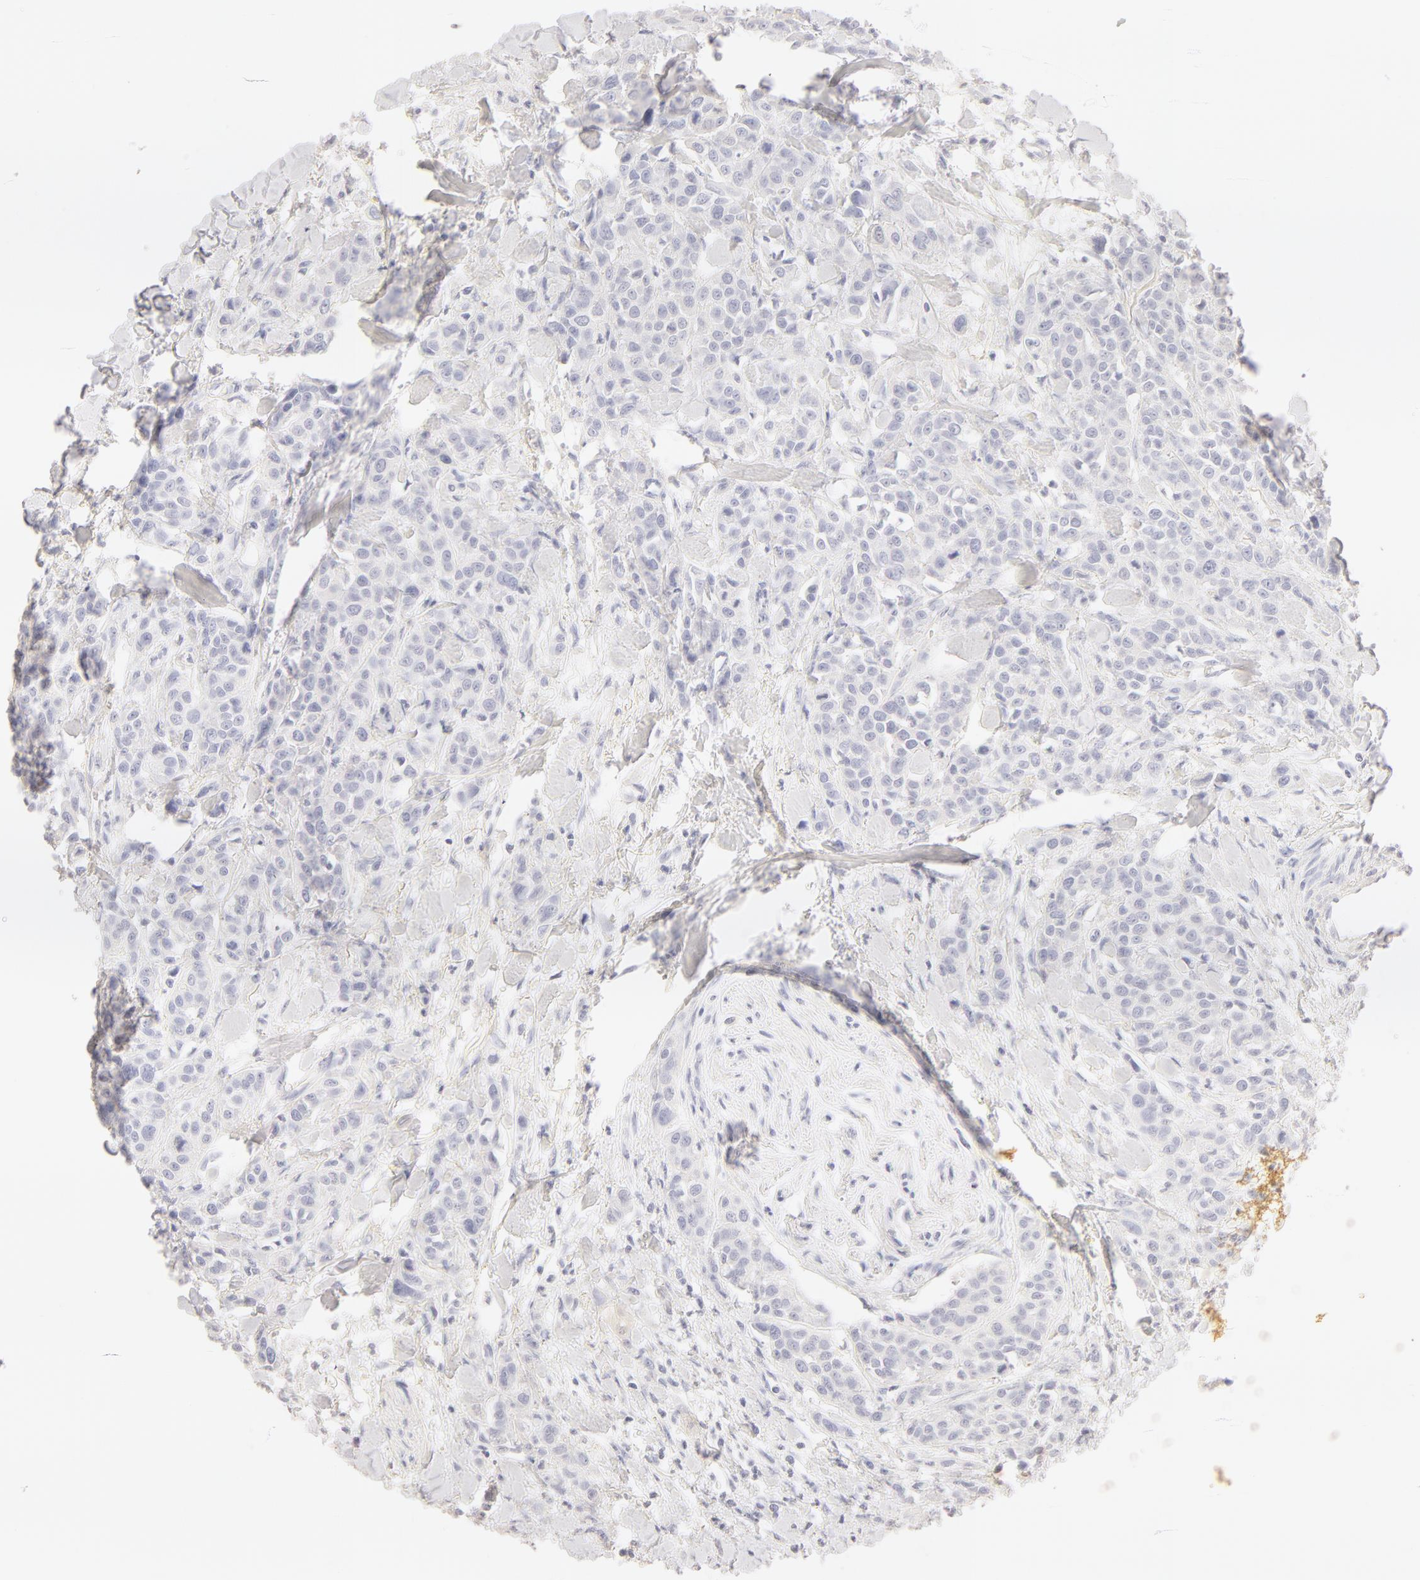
{"staining": {"intensity": "negative", "quantity": "none", "location": "none"}, "tissue": "urothelial cancer", "cell_type": "Tumor cells", "image_type": "cancer", "snomed": [{"axis": "morphology", "description": "Urothelial carcinoma, High grade"}, {"axis": "topography", "description": "Urinary bladder"}], "caption": "The histopathology image reveals no staining of tumor cells in urothelial cancer.", "gene": "LGALS7B", "patient": {"sex": "male", "age": 56}}